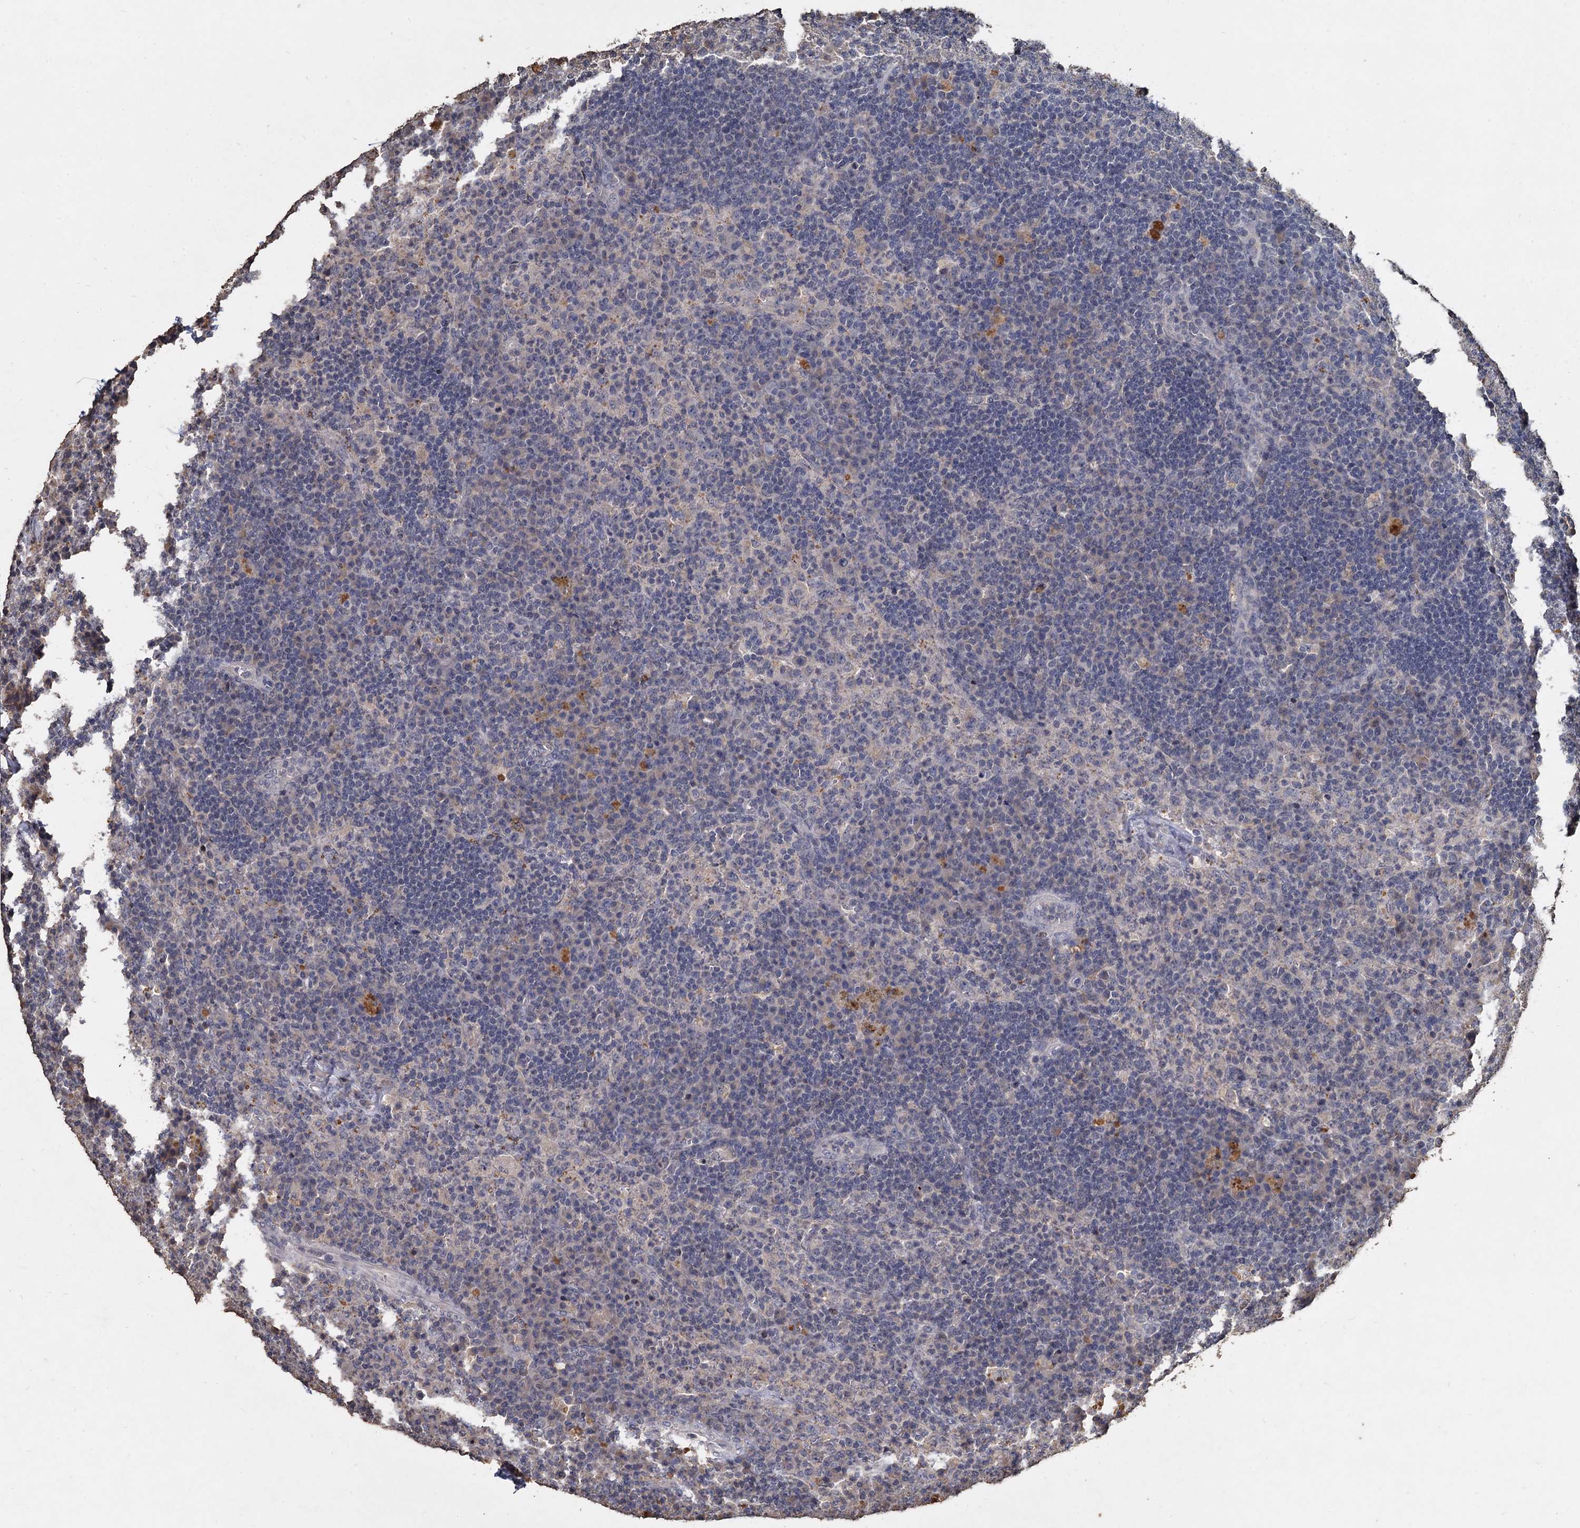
{"staining": {"intensity": "negative", "quantity": "none", "location": "none"}, "tissue": "lymph node", "cell_type": "Germinal center cells", "image_type": "normal", "snomed": [{"axis": "morphology", "description": "Normal tissue, NOS"}, {"axis": "topography", "description": "Lymph node"}], "caption": "Normal lymph node was stained to show a protein in brown. There is no significant staining in germinal center cells.", "gene": "CCDC61", "patient": {"sex": "female", "age": 70}}